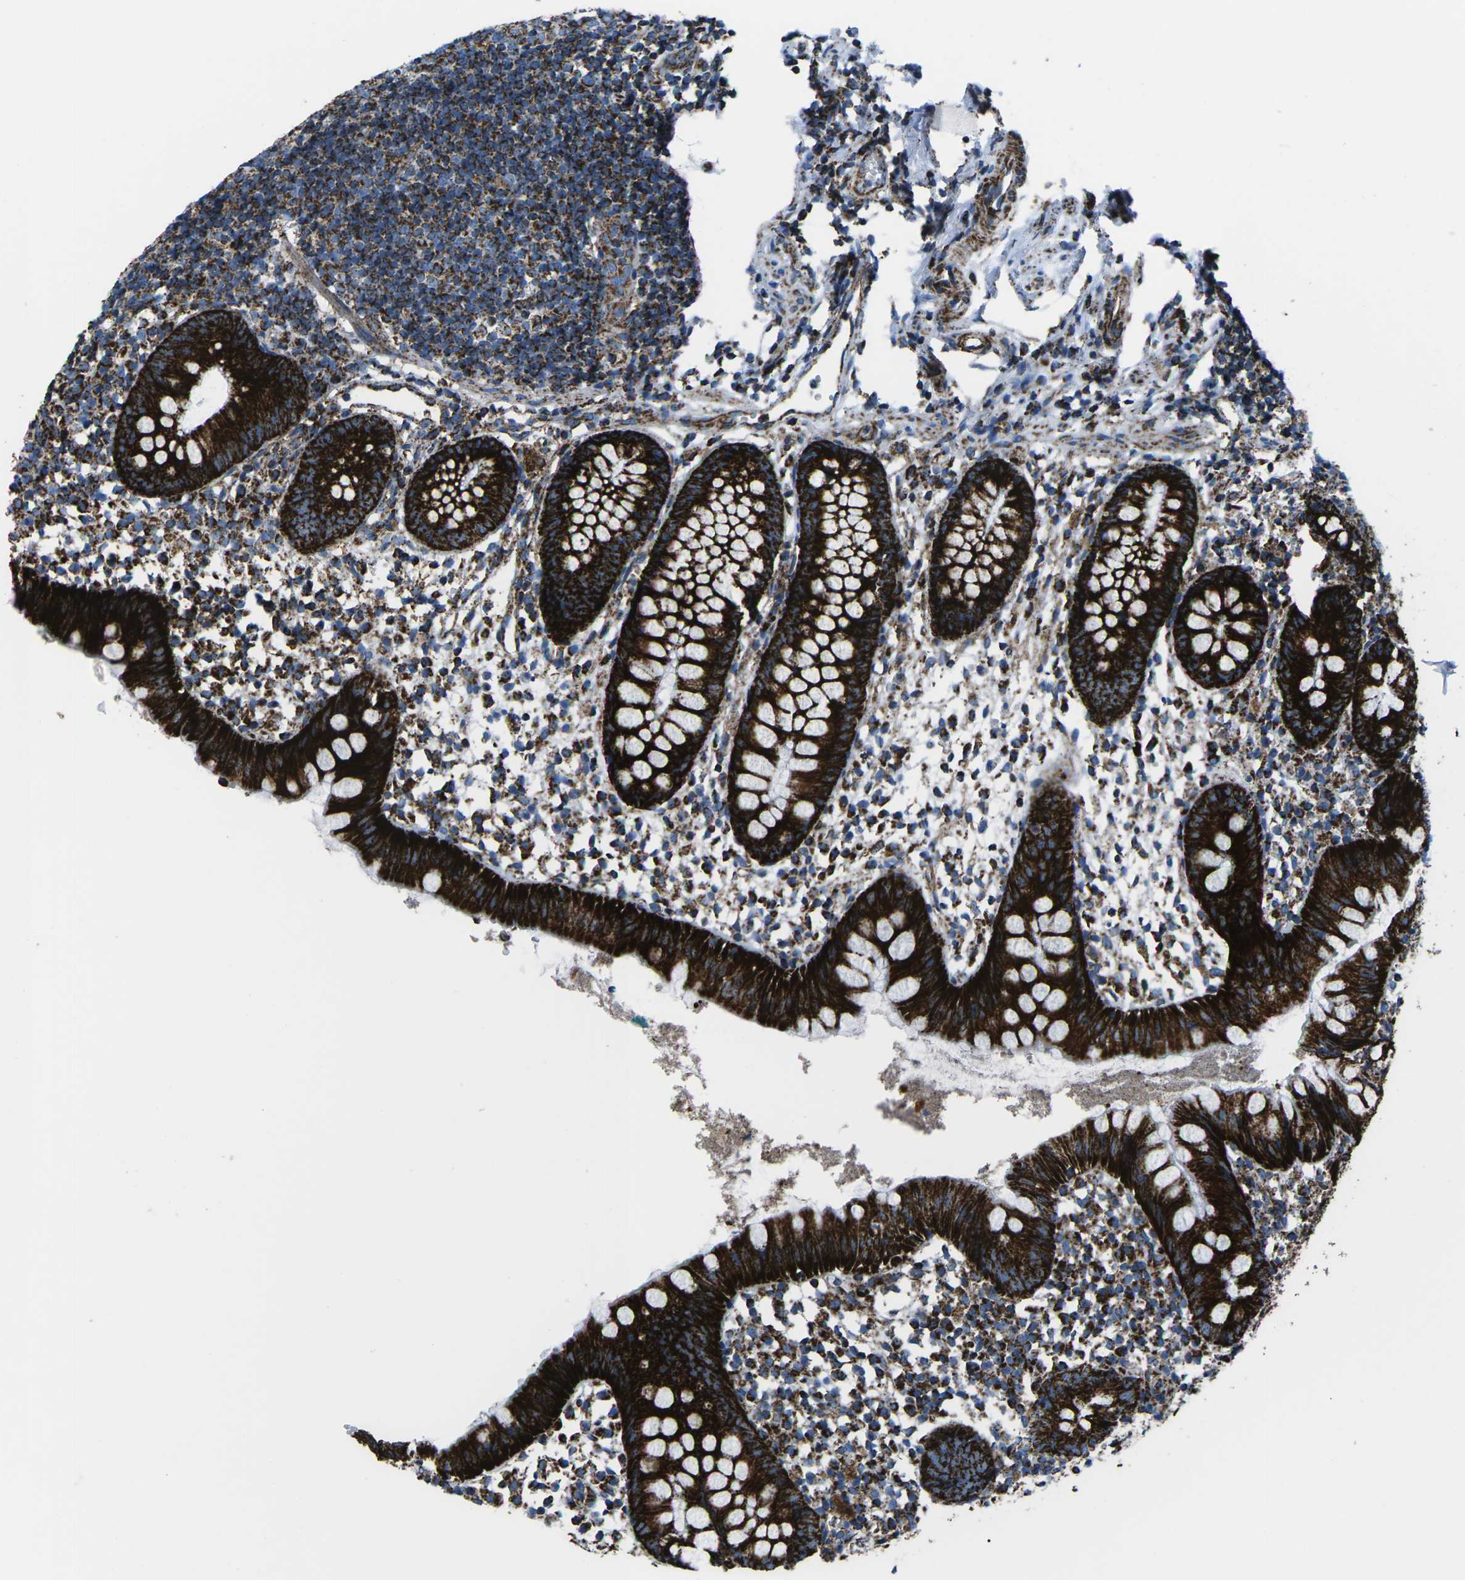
{"staining": {"intensity": "strong", "quantity": ">75%", "location": "cytoplasmic/membranous"}, "tissue": "appendix", "cell_type": "Glandular cells", "image_type": "normal", "snomed": [{"axis": "morphology", "description": "Normal tissue, NOS"}, {"axis": "topography", "description": "Appendix"}], "caption": "An immunohistochemistry (IHC) photomicrograph of normal tissue is shown. Protein staining in brown labels strong cytoplasmic/membranous positivity in appendix within glandular cells. (DAB IHC, brown staining for protein, blue staining for nuclei).", "gene": "MT", "patient": {"sex": "female", "age": 20}}